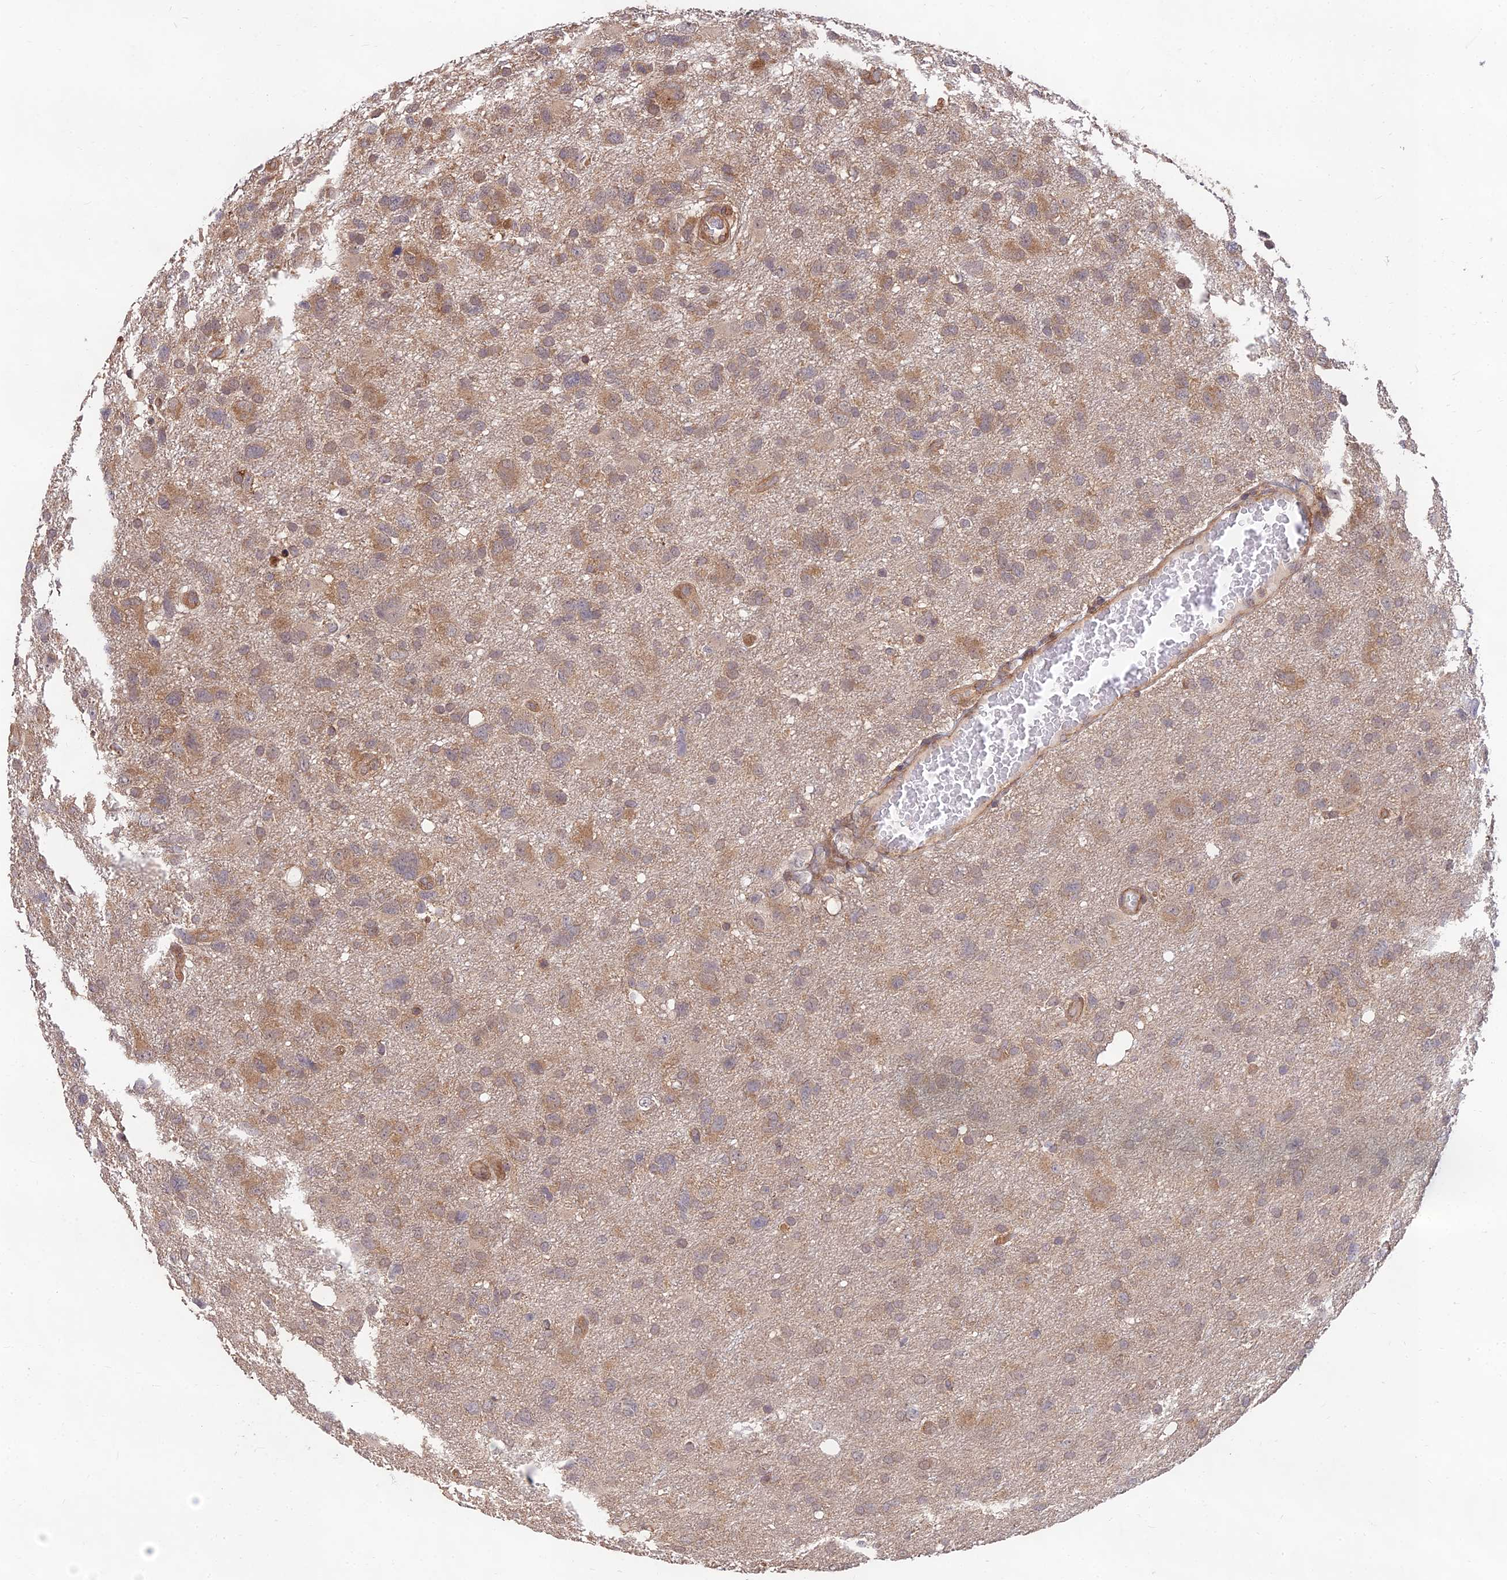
{"staining": {"intensity": "moderate", "quantity": "<25%", "location": "cytoplasmic/membranous"}, "tissue": "glioma", "cell_type": "Tumor cells", "image_type": "cancer", "snomed": [{"axis": "morphology", "description": "Glioma, malignant, High grade"}, {"axis": "topography", "description": "Brain"}], "caption": "The immunohistochemical stain shows moderate cytoplasmic/membranous positivity in tumor cells of malignant glioma (high-grade) tissue. (DAB (3,3'-diaminobenzidine) IHC, brown staining for protein, blue staining for nuclei).", "gene": "MKKS", "patient": {"sex": "male", "age": 61}}